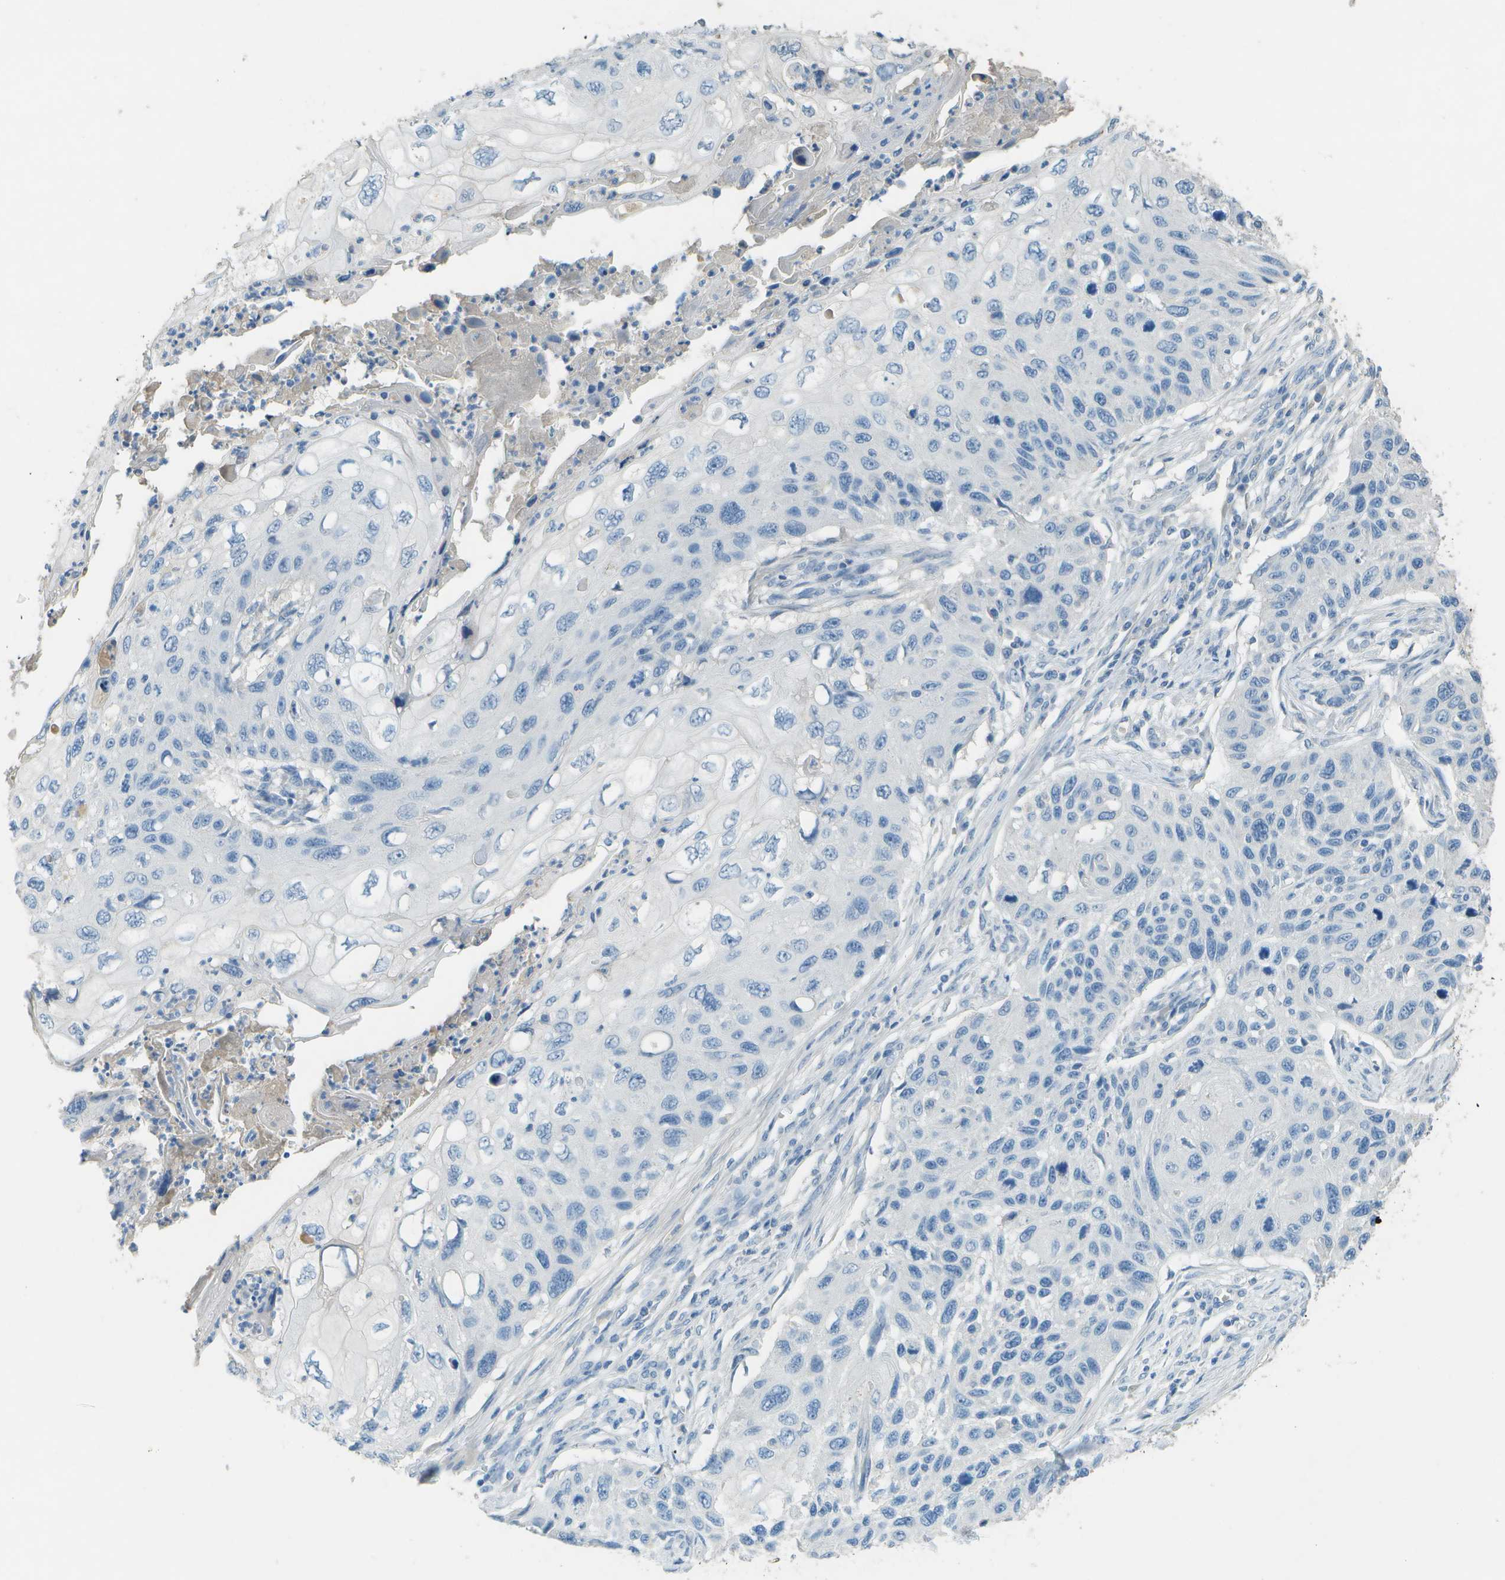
{"staining": {"intensity": "negative", "quantity": "none", "location": "none"}, "tissue": "cervical cancer", "cell_type": "Tumor cells", "image_type": "cancer", "snomed": [{"axis": "morphology", "description": "Squamous cell carcinoma, NOS"}, {"axis": "topography", "description": "Cervix"}], "caption": "Protein analysis of squamous cell carcinoma (cervical) shows no significant staining in tumor cells.", "gene": "LGI2", "patient": {"sex": "female", "age": 70}}